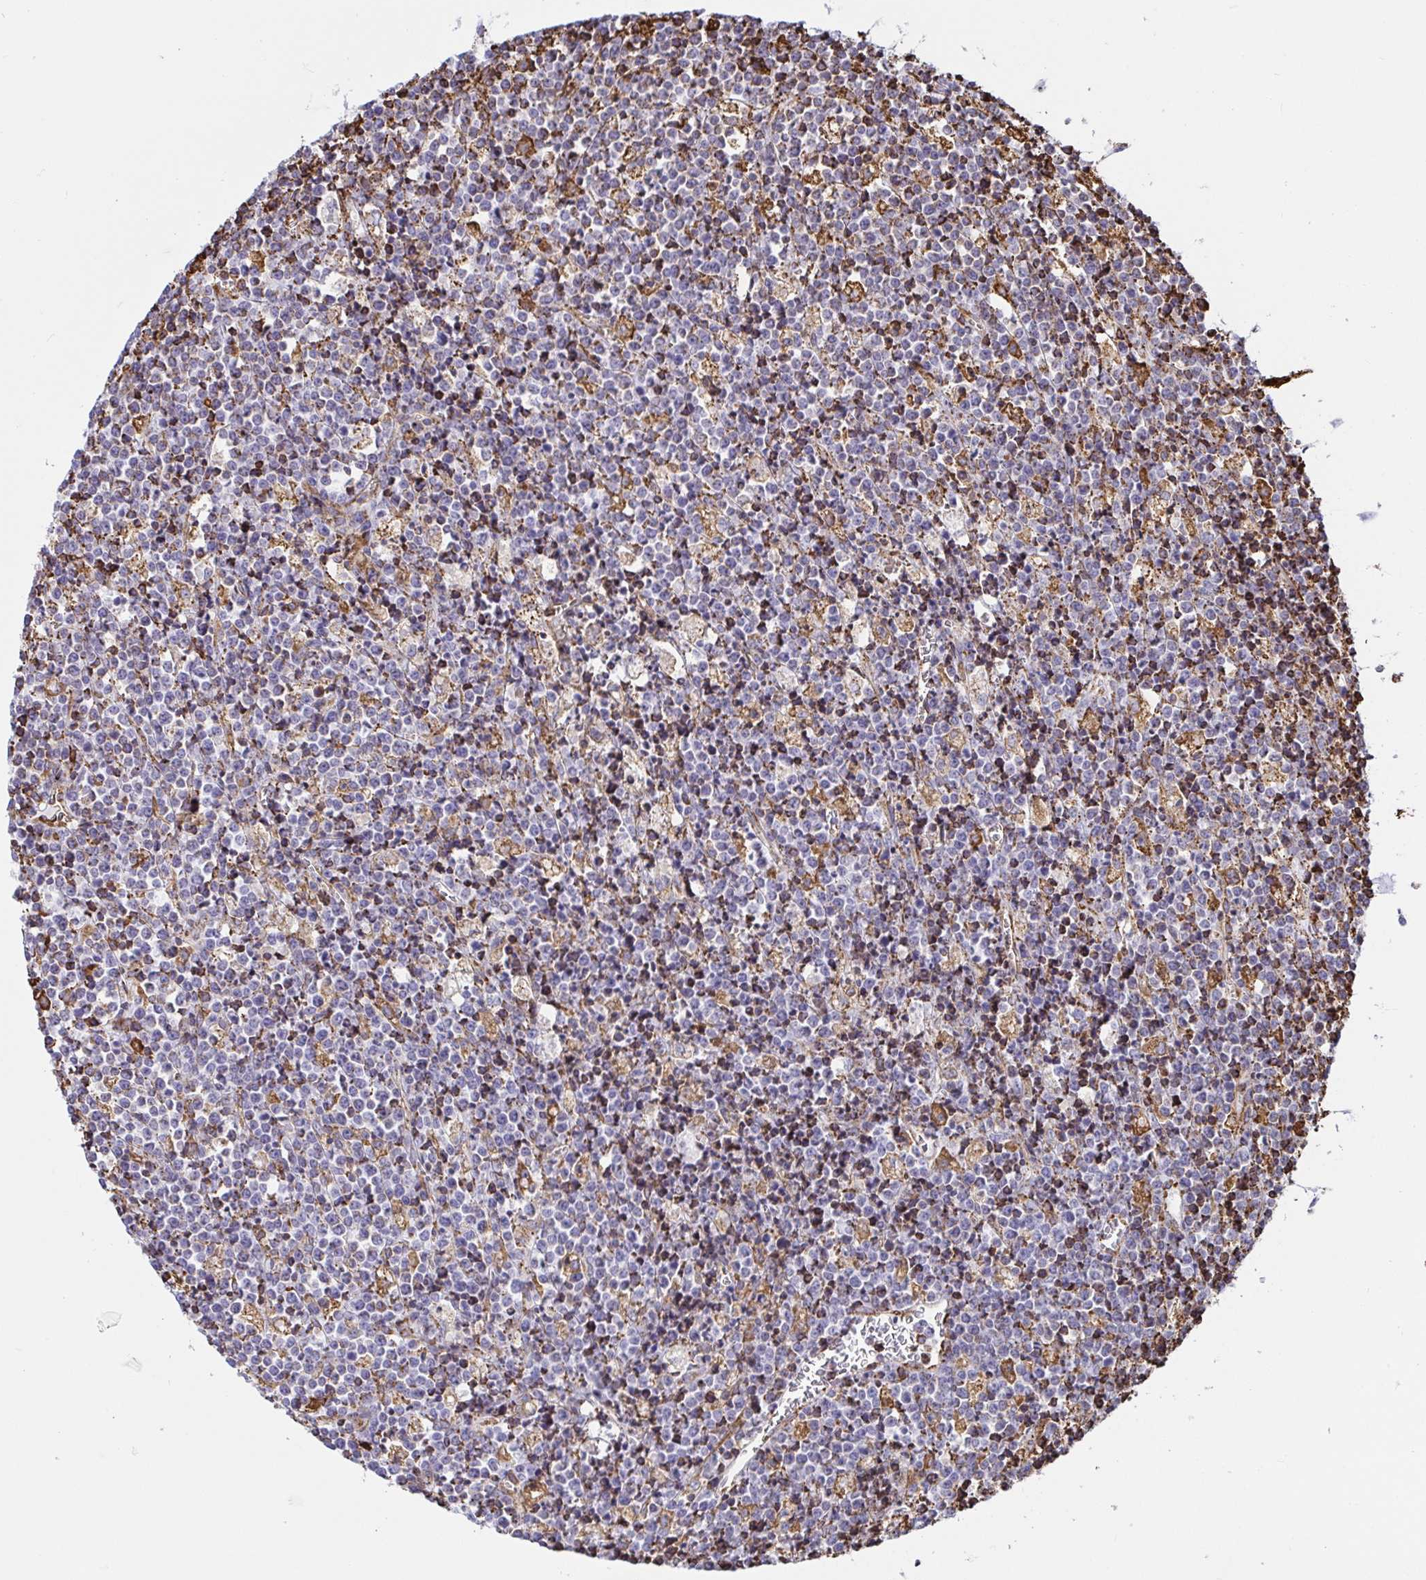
{"staining": {"intensity": "negative", "quantity": "none", "location": "none"}, "tissue": "lymphoma", "cell_type": "Tumor cells", "image_type": "cancer", "snomed": [{"axis": "morphology", "description": "Malignant lymphoma, non-Hodgkin's type, High grade"}, {"axis": "topography", "description": "Ovary"}], "caption": "Tumor cells are negative for brown protein staining in high-grade malignant lymphoma, non-Hodgkin's type.", "gene": "CLGN", "patient": {"sex": "female", "age": 56}}